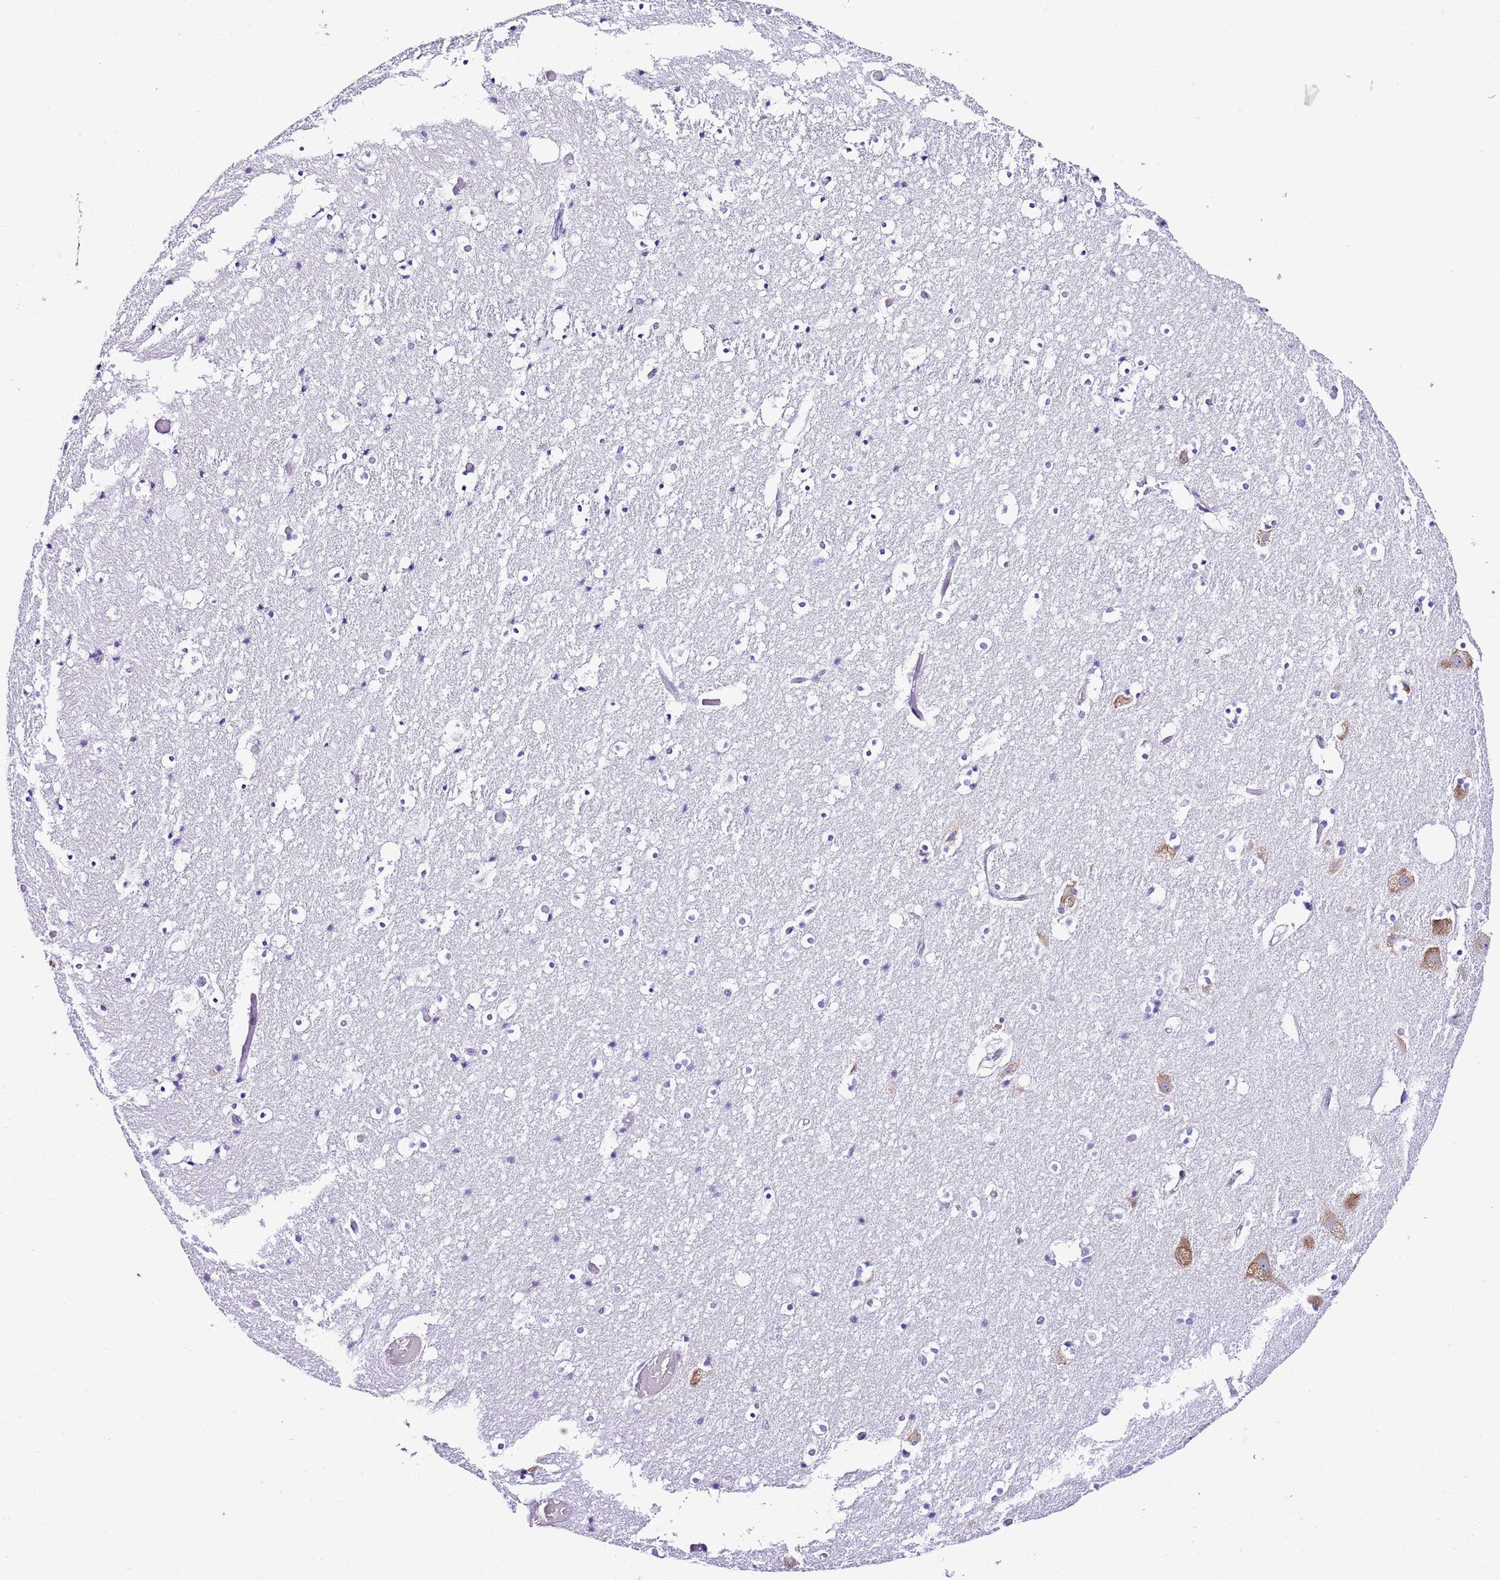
{"staining": {"intensity": "negative", "quantity": "none", "location": "none"}, "tissue": "hippocampus", "cell_type": "Glial cells", "image_type": "normal", "snomed": [{"axis": "morphology", "description": "Normal tissue, NOS"}, {"axis": "topography", "description": "Hippocampus"}], "caption": "Glial cells show no significant positivity in unremarkable hippocampus. (DAB (3,3'-diaminobenzidine) immunohistochemistry (IHC) with hematoxylin counter stain).", "gene": "RPS10", "patient": {"sex": "female", "age": 52}}